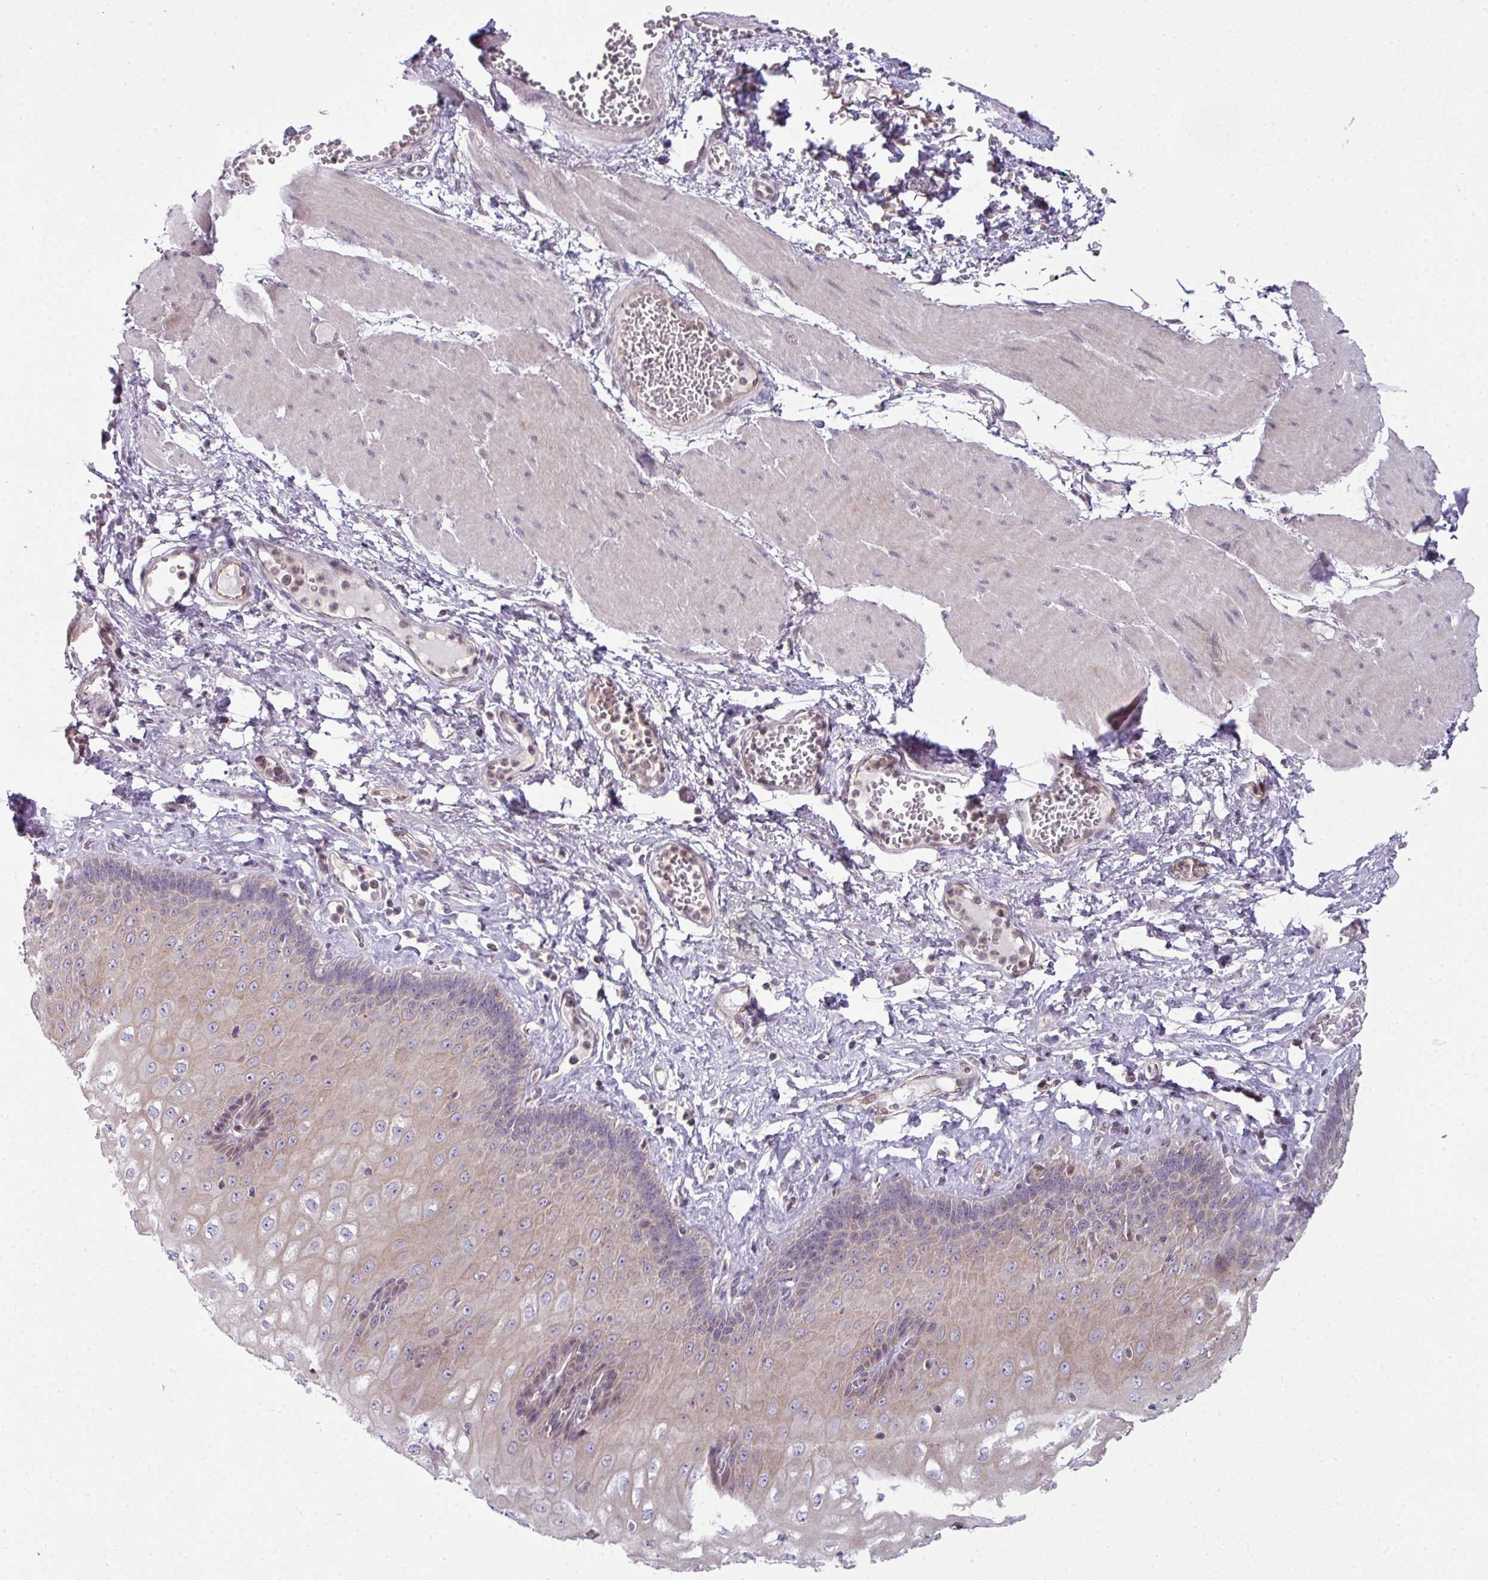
{"staining": {"intensity": "moderate", "quantity": "<25%", "location": "cytoplasmic/membranous,nuclear"}, "tissue": "esophagus", "cell_type": "Squamous epithelial cells", "image_type": "normal", "snomed": [{"axis": "morphology", "description": "Normal tissue, NOS"}, {"axis": "topography", "description": "Esophagus"}], "caption": "Approximately <25% of squamous epithelial cells in unremarkable esophagus exhibit moderate cytoplasmic/membranous,nuclear protein expression as visualized by brown immunohistochemical staining.", "gene": "STAT5A", "patient": {"sex": "male", "age": 60}}